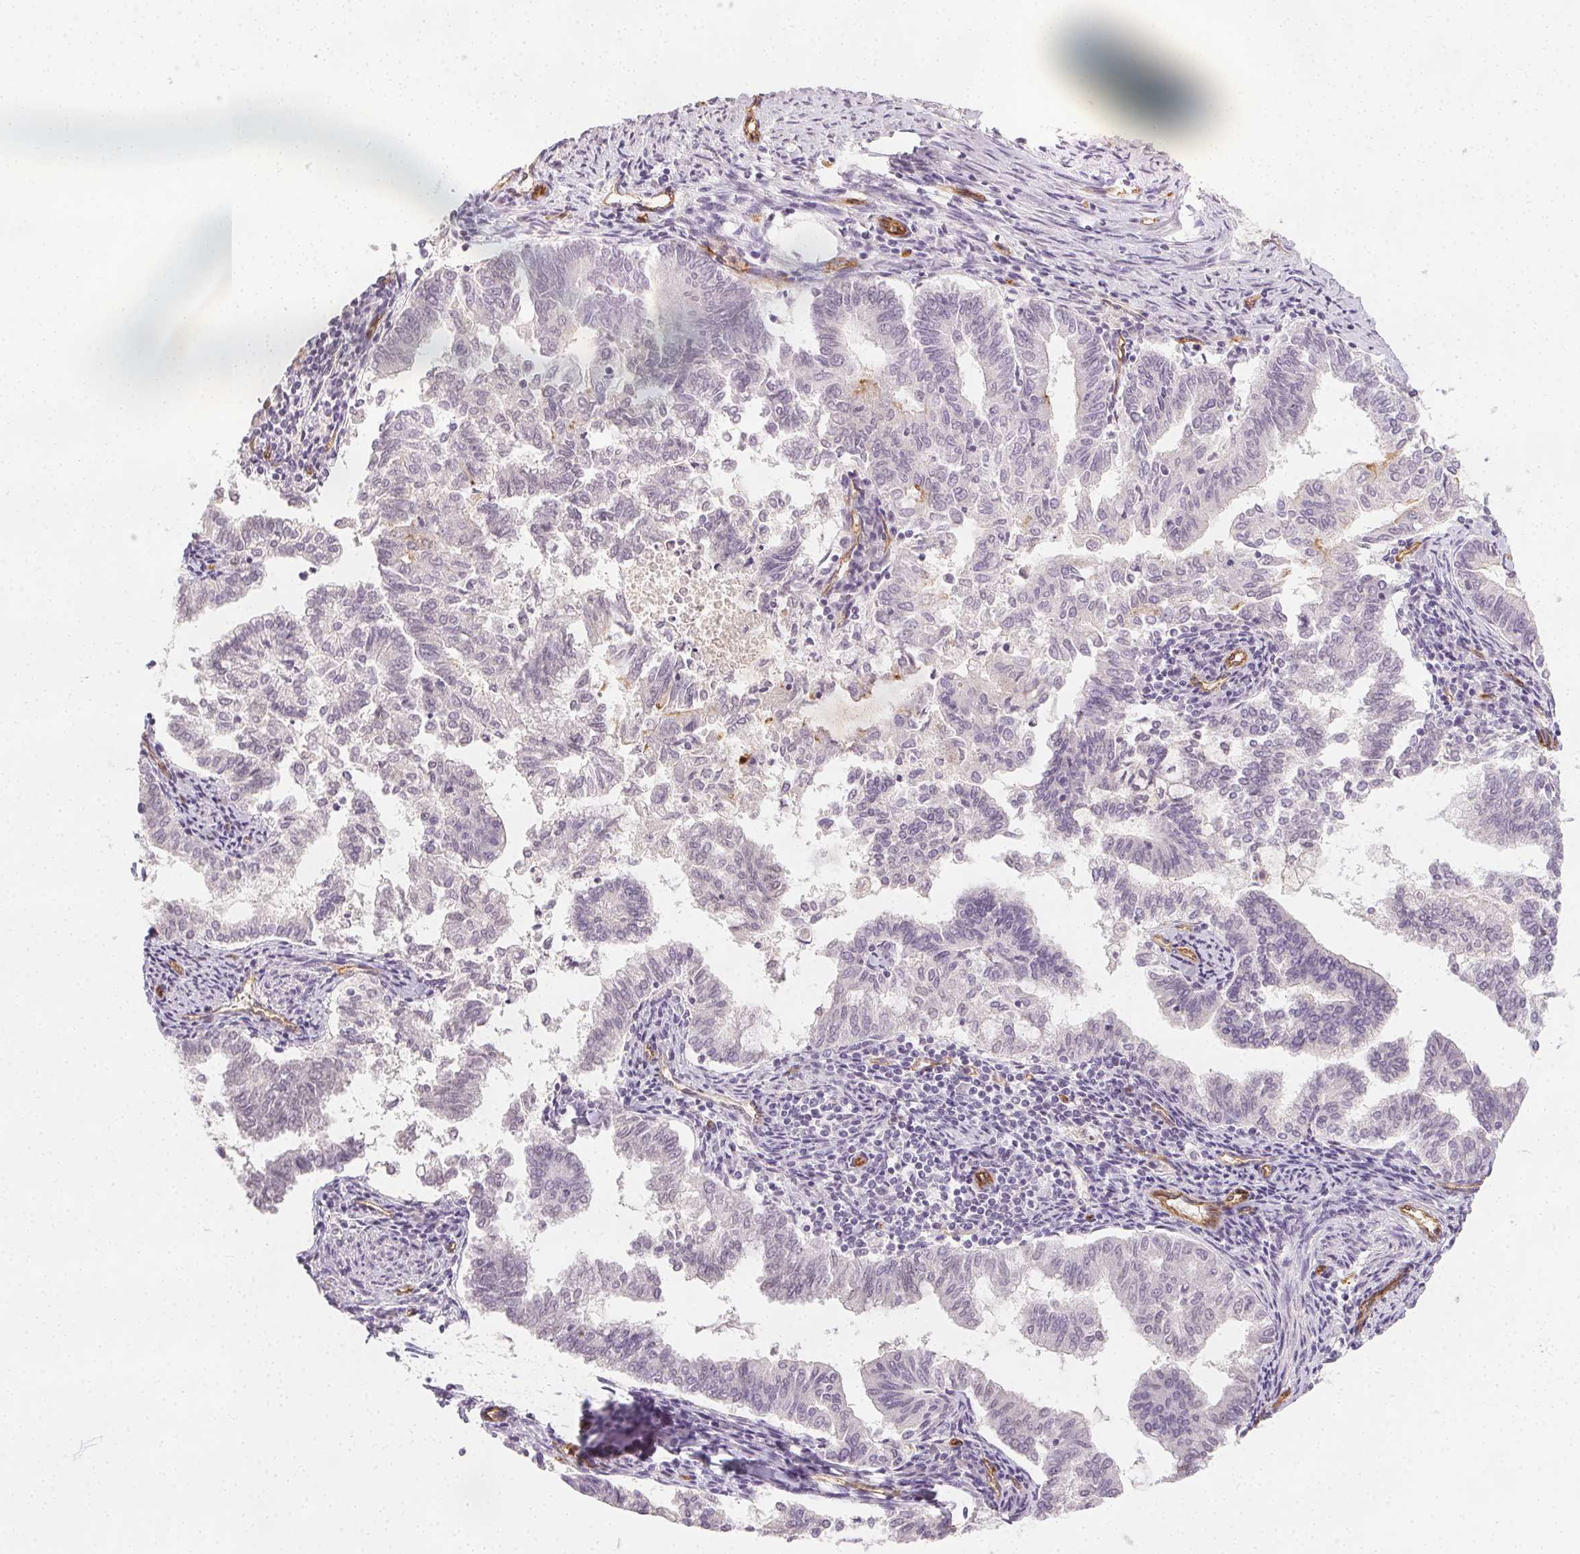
{"staining": {"intensity": "negative", "quantity": "none", "location": "none"}, "tissue": "endometrial cancer", "cell_type": "Tumor cells", "image_type": "cancer", "snomed": [{"axis": "morphology", "description": "Adenocarcinoma, NOS"}, {"axis": "topography", "description": "Endometrium"}], "caption": "Tumor cells are negative for protein expression in human adenocarcinoma (endometrial).", "gene": "PODXL", "patient": {"sex": "female", "age": 79}}